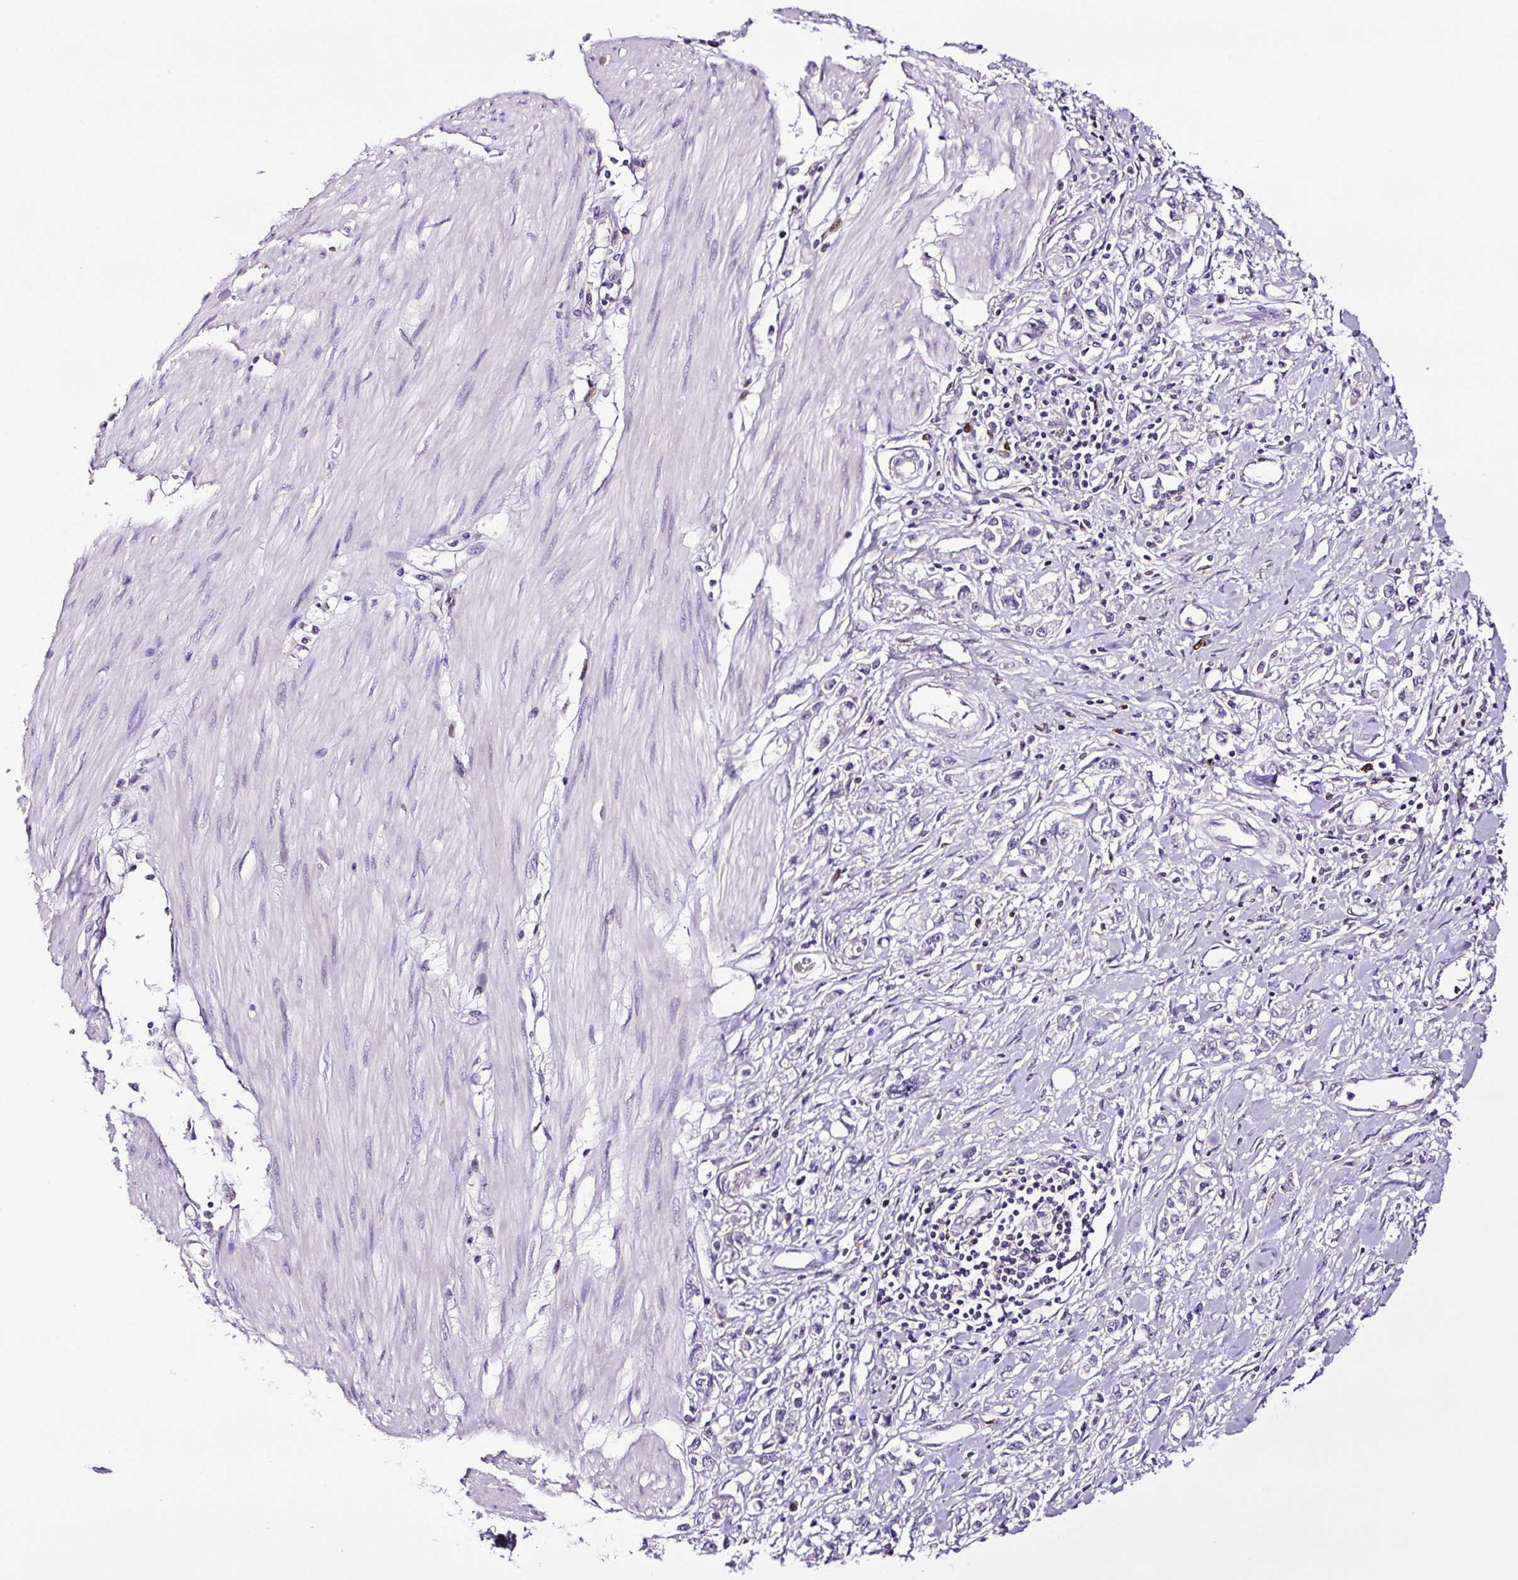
{"staining": {"intensity": "negative", "quantity": "none", "location": "none"}, "tissue": "stomach cancer", "cell_type": "Tumor cells", "image_type": "cancer", "snomed": [{"axis": "morphology", "description": "Adenocarcinoma, NOS"}, {"axis": "topography", "description": "Stomach"}], "caption": "The histopathology image demonstrates no significant expression in tumor cells of stomach adenocarcinoma.", "gene": "TAFA3", "patient": {"sex": "female", "age": 76}}